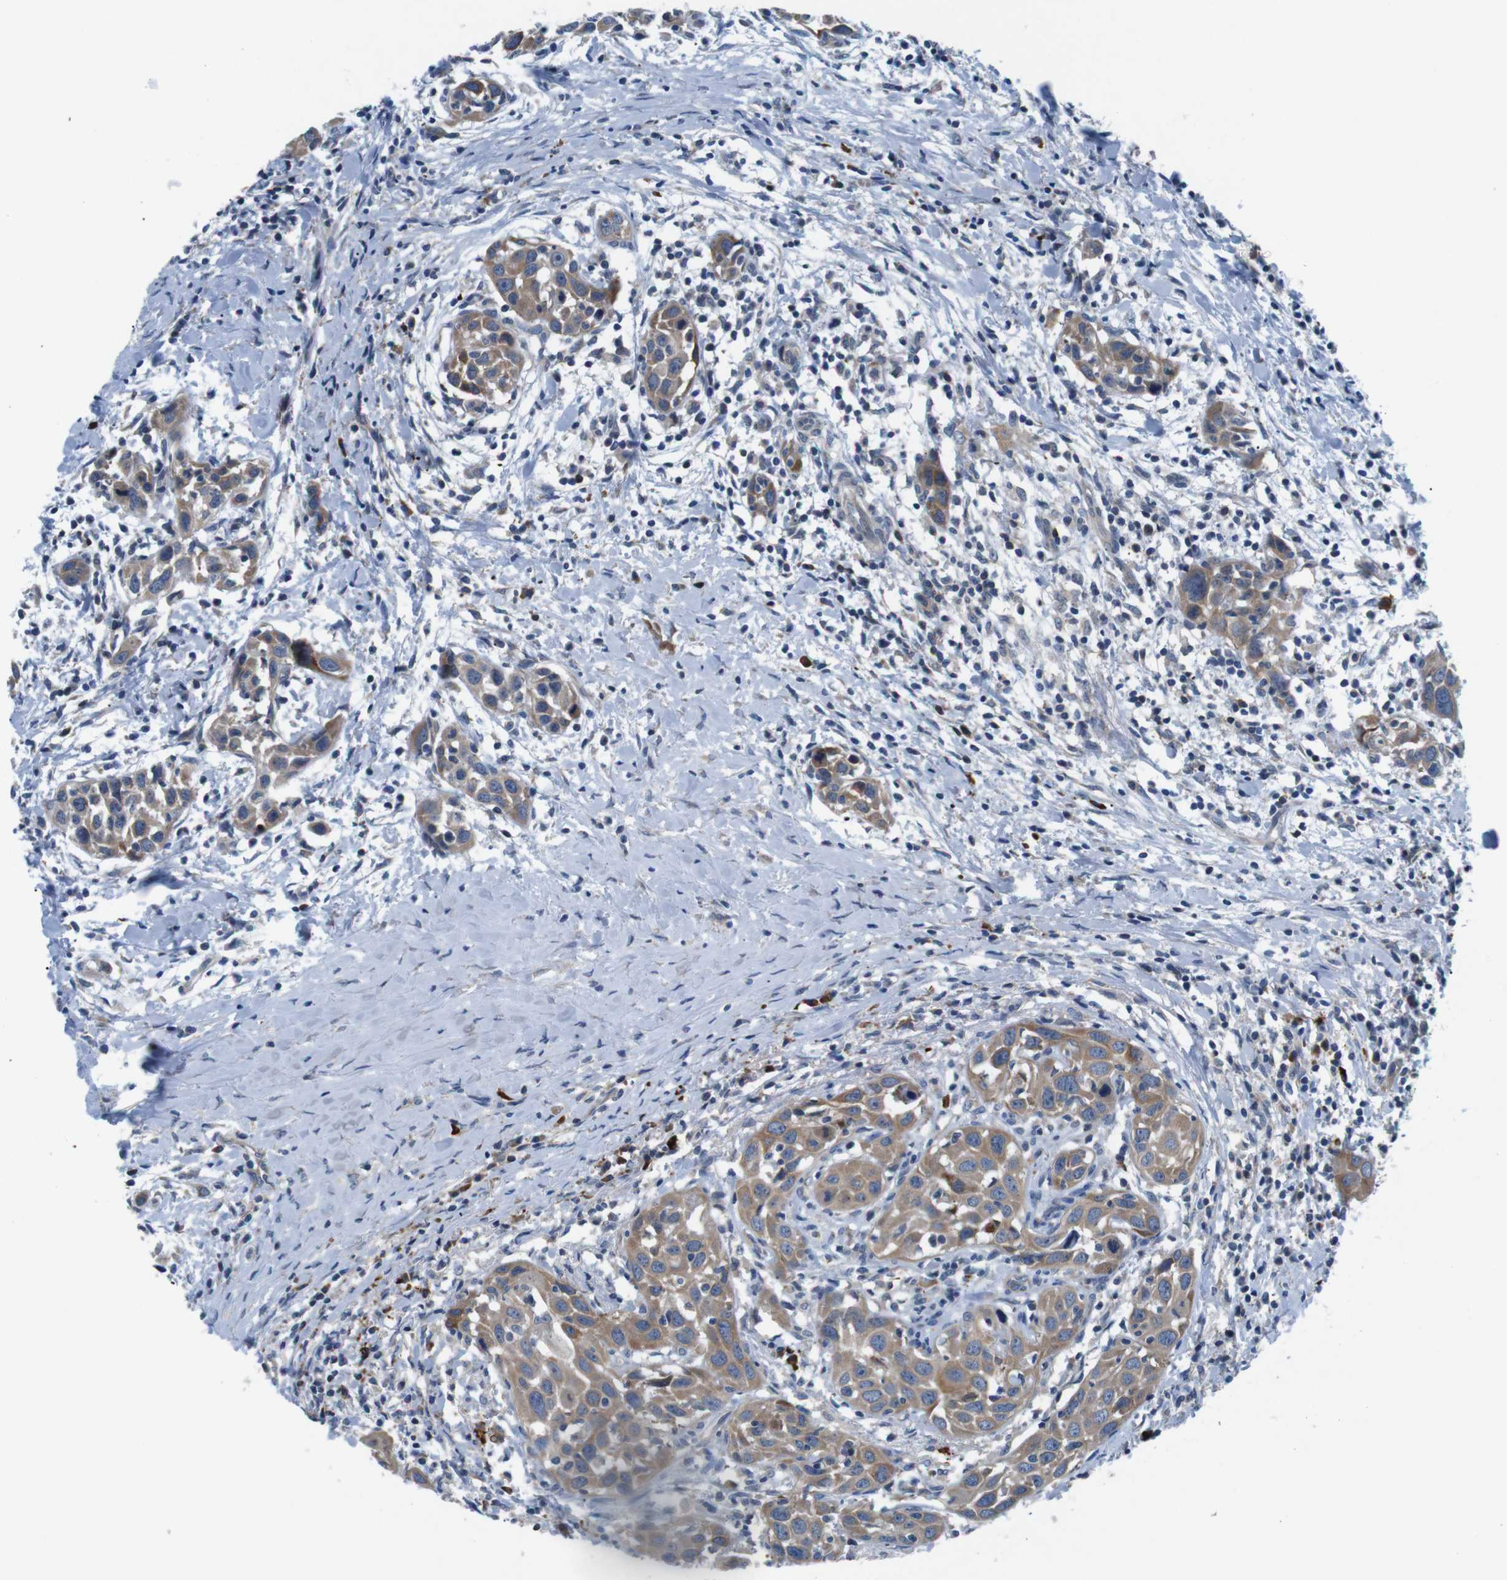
{"staining": {"intensity": "moderate", "quantity": ">75%", "location": "cytoplasmic/membranous"}, "tissue": "head and neck cancer", "cell_type": "Tumor cells", "image_type": "cancer", "snomed": [{"axis": "morphology", "description": "Squamous cell carcinoma, NOS"}, {"axis": "topography", "description": "Oral tissue"}, {"axis": "topography", "description": "Head-Neck"}], "caption": "High-power microscopy captured an immunohistochemistry (IHC) photomicrograph of head and neck squamous cell carcinoma, revealing moderate cytoplasmic/membranous expression in approximately >75% of tumor cells.", "gene": "JAK1", "patient": {"sex": "female", "age": 50}}